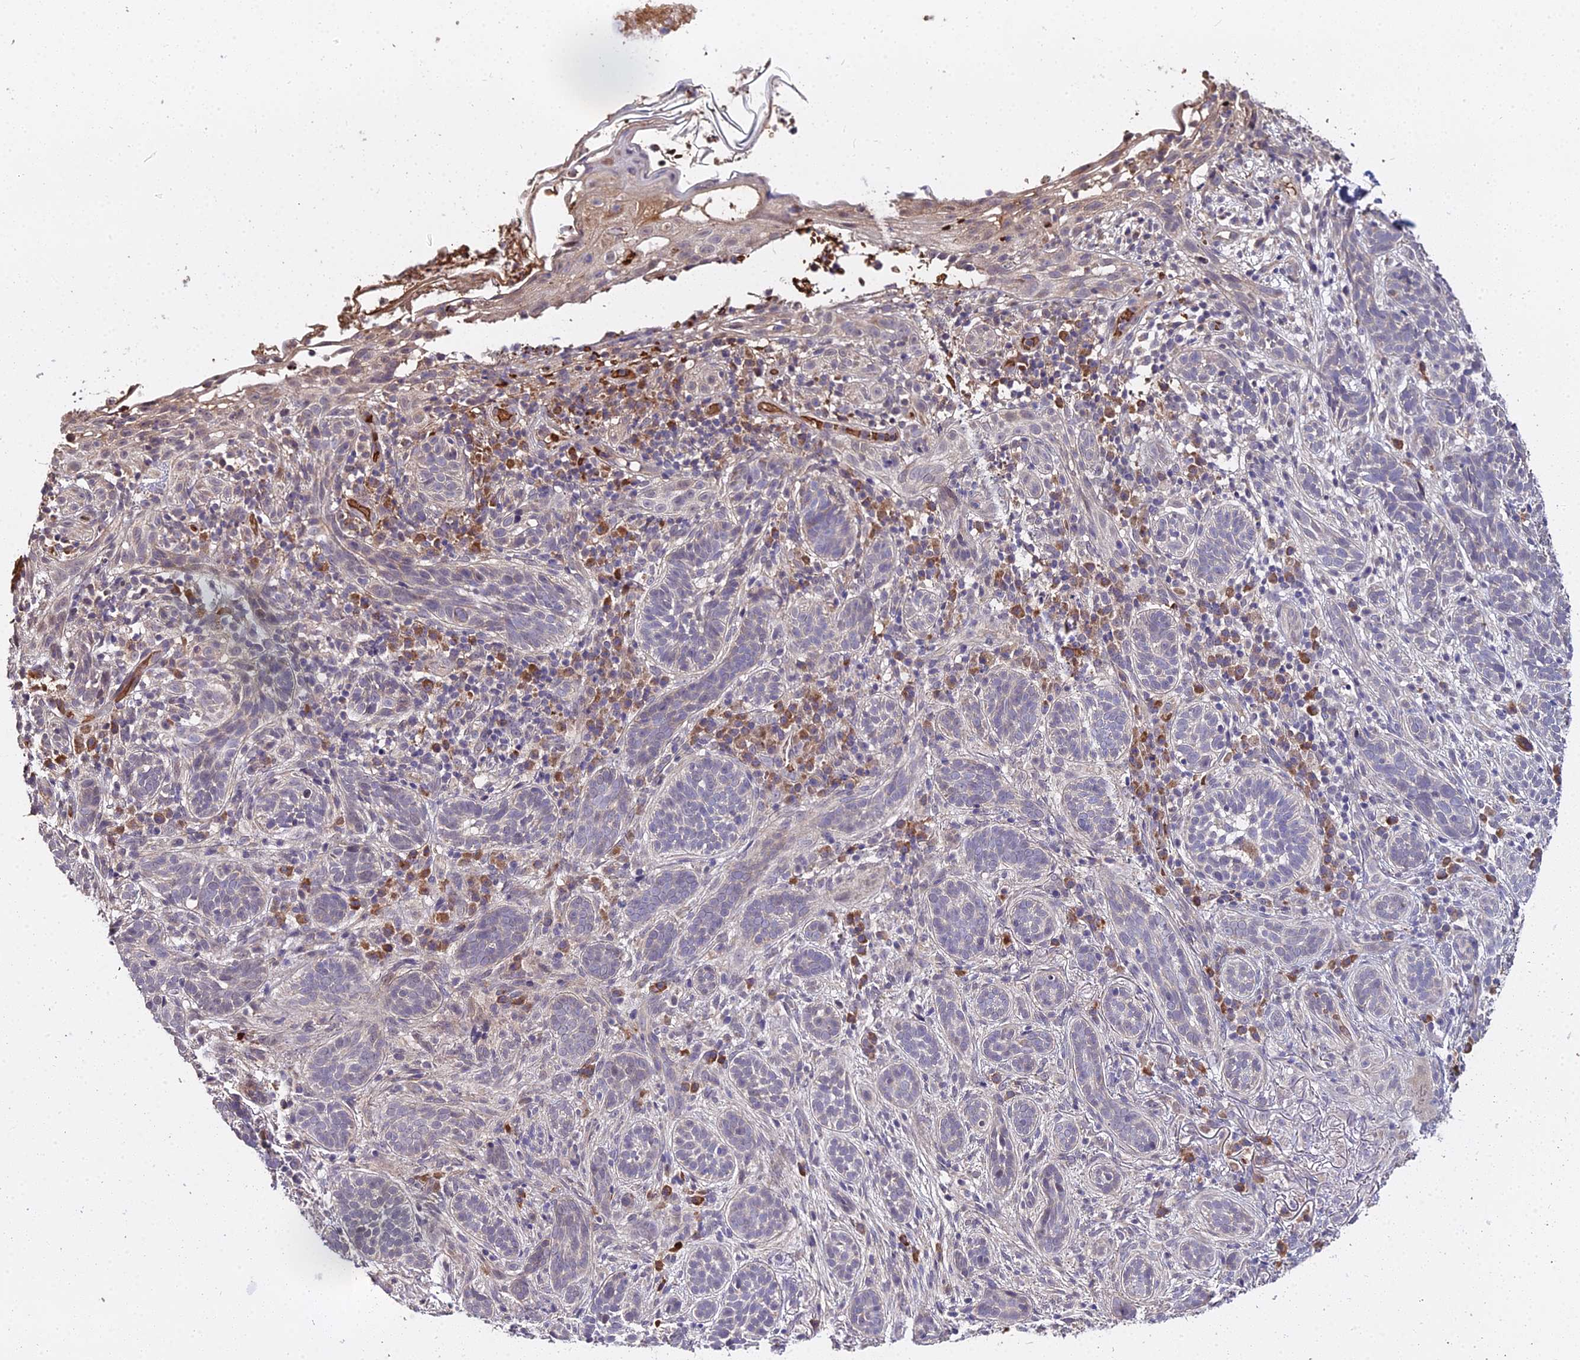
{"staining": {"intensity": "negative", "quantity": "none", "location": "none"}, "tissue": "skin cancer", "cell_type": "Tumor cells", "image_type": "cancer", "snomed": [{"axis": "morphology", "description": "Basal cell carcinoma"}, {"axis": "topography", "description": "Skin"}], "caption": "Skin basal cell carcinoma stained for a protein using immunohistochemistry displays no positivity tumor cells.", "gene": "ZDBF2", "patient": {"sex": "male", "age": 71}}